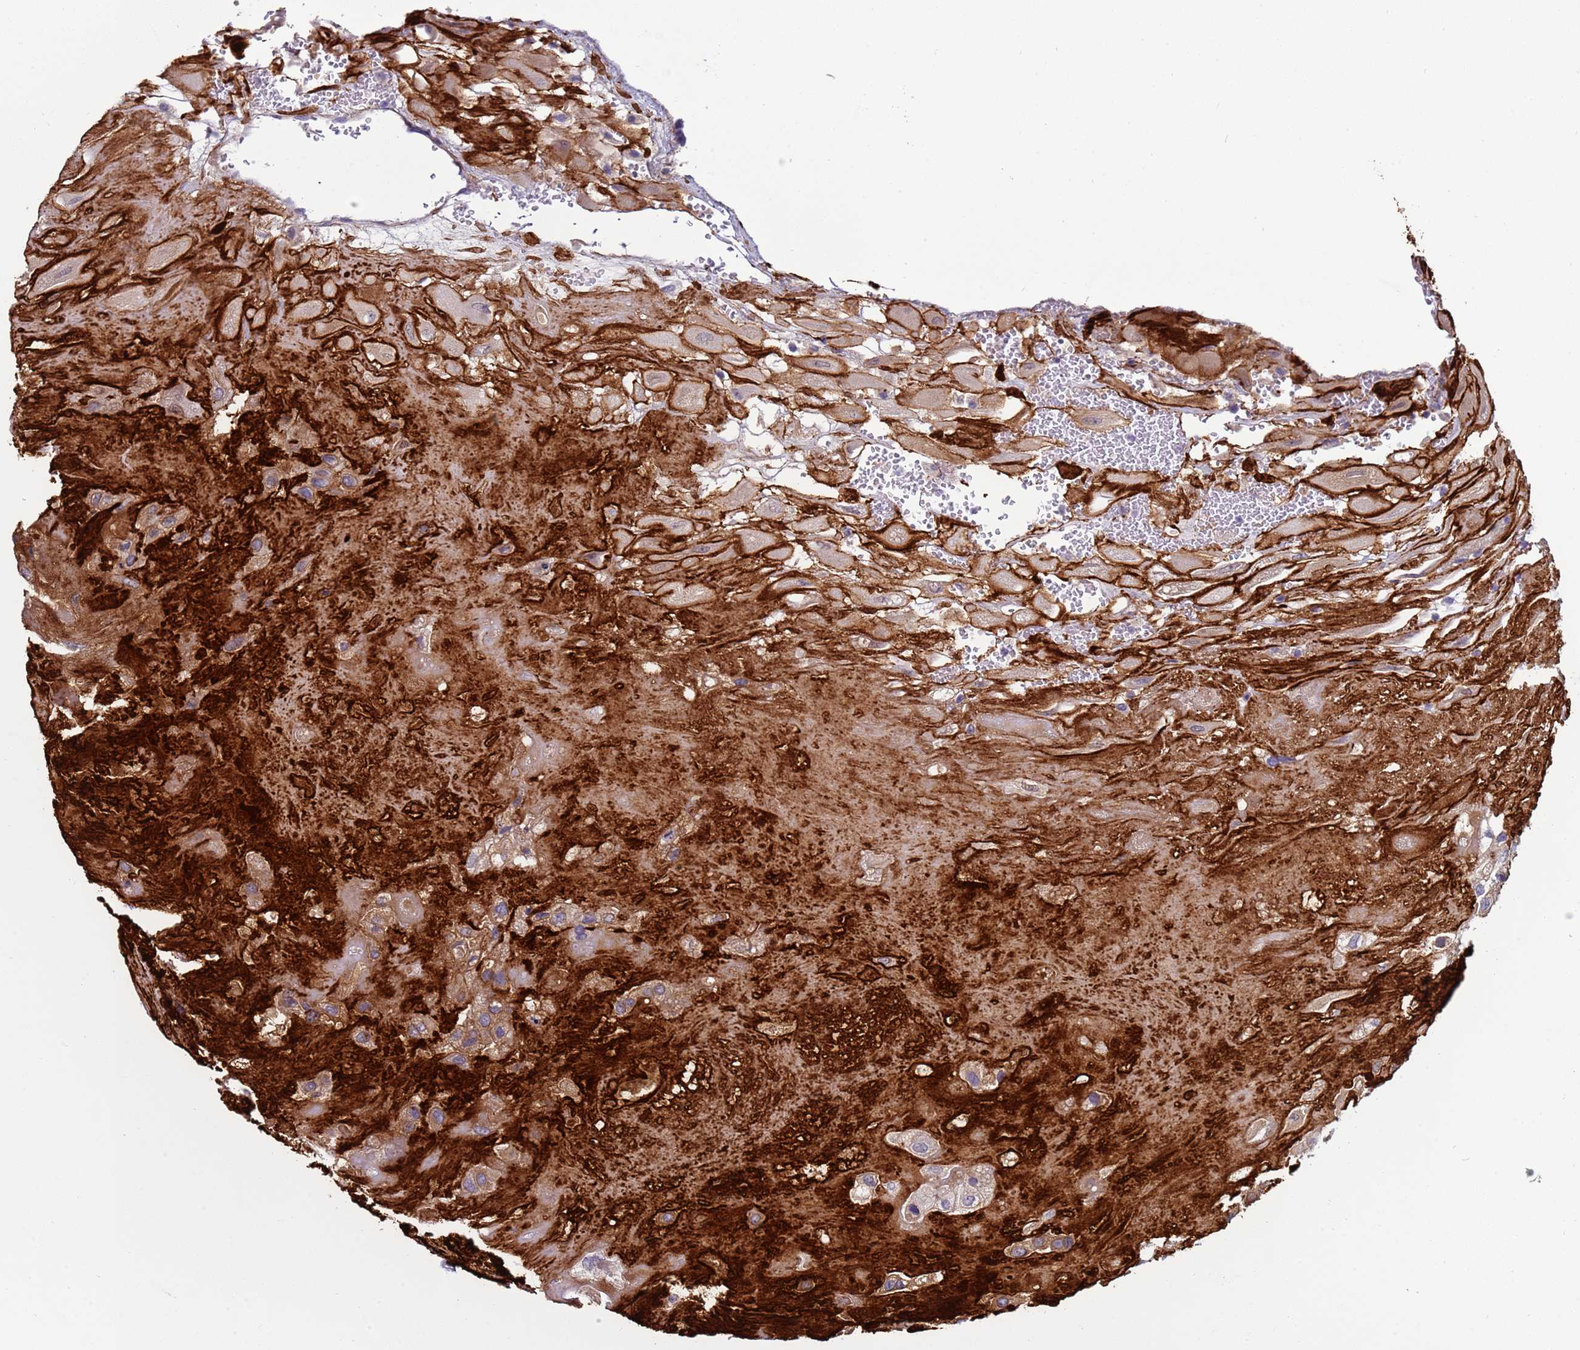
{"staining": {"intensity": "strong", "quantity": "25%-75%", "location": "cytoplasmic/membranous"}, "tissue": "placenta", "cell_type": "Decidual cells", "image_type": "normal", "snomed": [{"axis": "morphology", "description": "Normal tissue, NOS"}, {"axis": "topography", "description": "Placenta"}], "caption": "A brown stain labels strong cytoplasmic/membranous staining of a protein in decidual cells of normal human placenta. Using DAB (brown) and hematoxylin (blue) stains, captured at high magnification using brightfield microscopy.", "gene": "TRIM51G", "patient": {"sex": "female", "age": 32}}